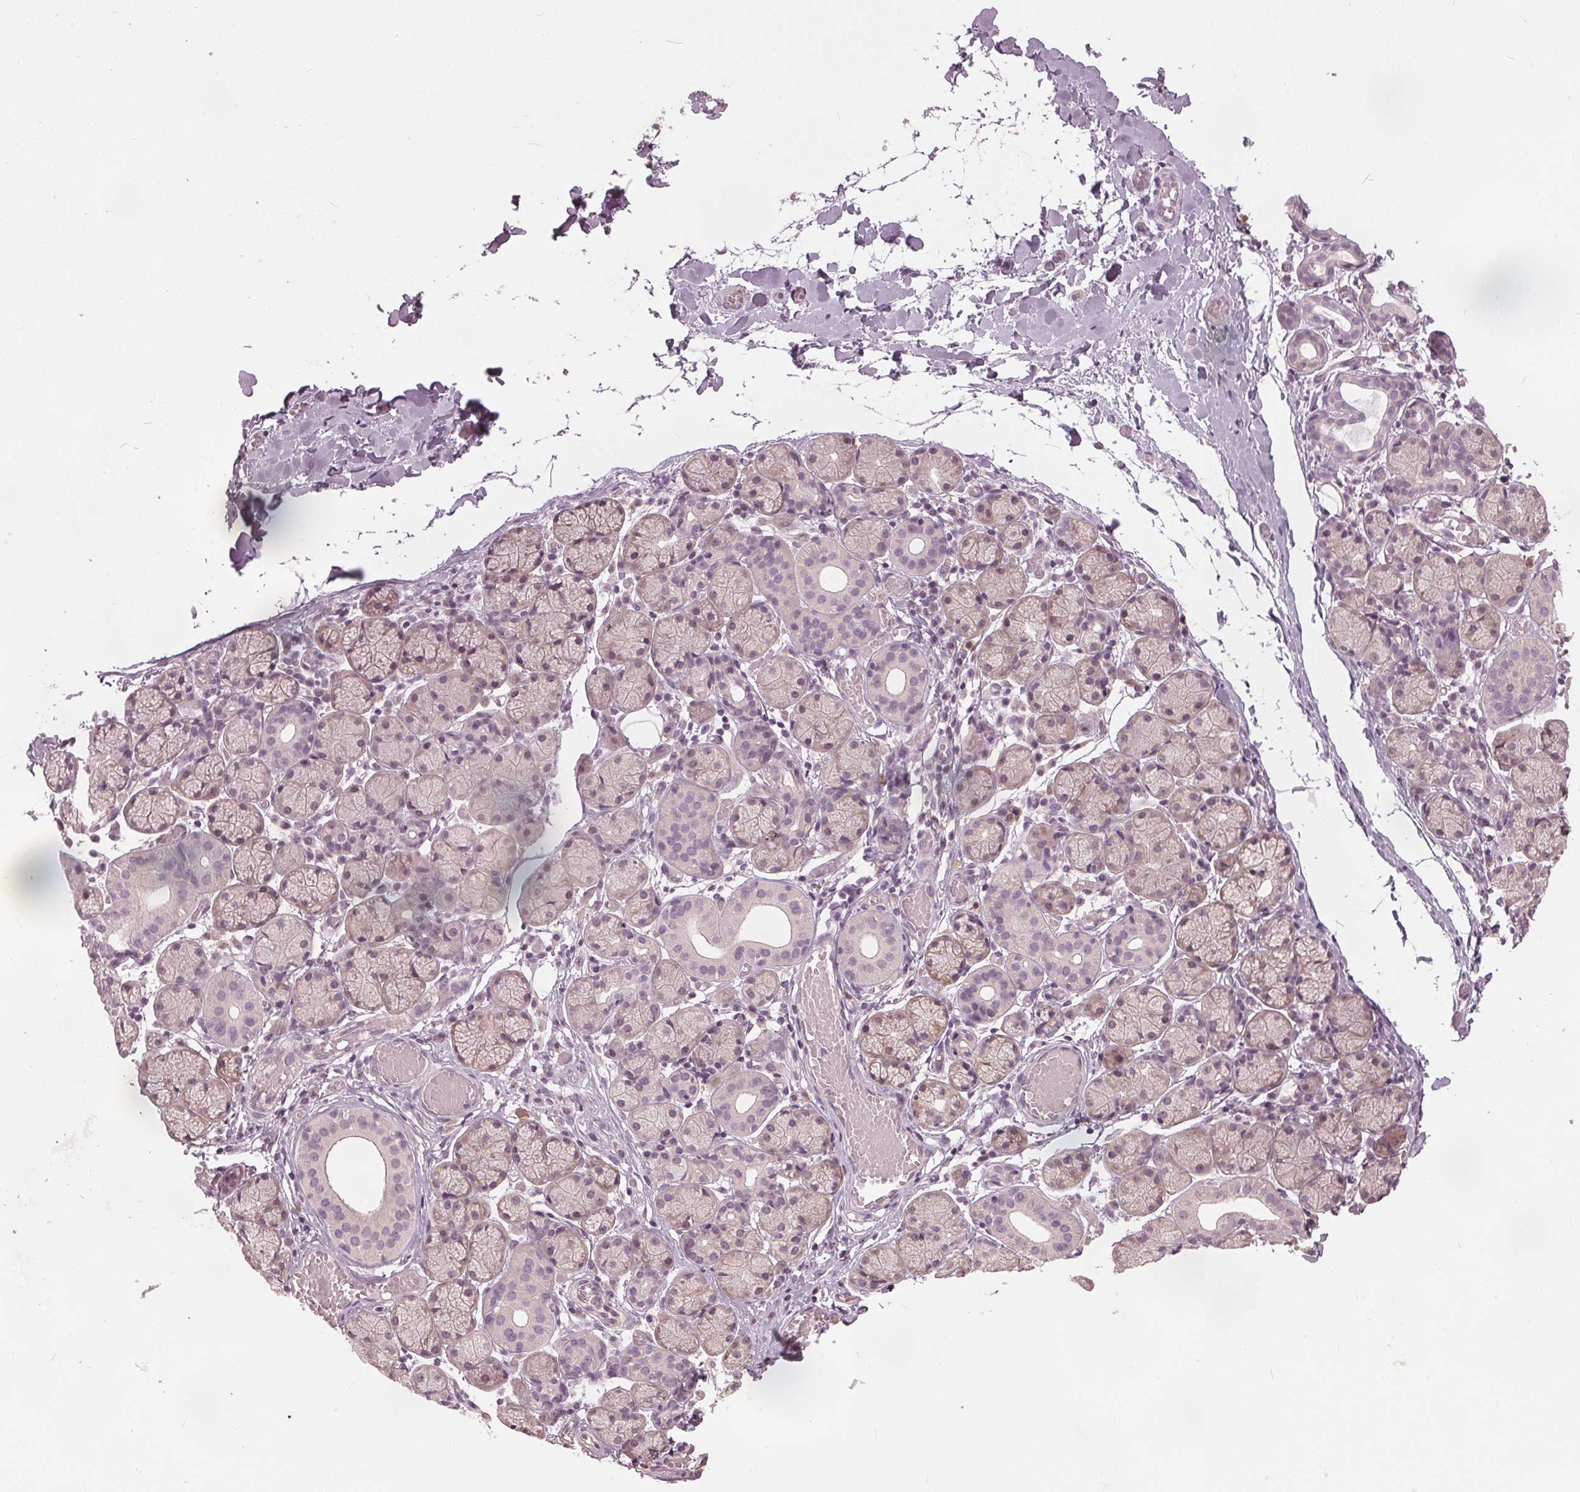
{"staining": {"intensity": "negative", "quantity": "none", "location": "none"}, "tissue": "salivary gland", "cell_type": "Glandular cells", "image_type": "normal", "snomed": [{"axis": "morphology", "description": "Normal tissue, NOS"}, {"axis": "topography", "description": "Salivary gland"}], "caption": "This photomicrograph is of benign salivary gland stained with IHC to label a protein in brown with the nuclei are counter-stained blue. There is no staining in glandular cells.", "gene": "KLK13", "patient": {"sex": "female", "age": 24}}